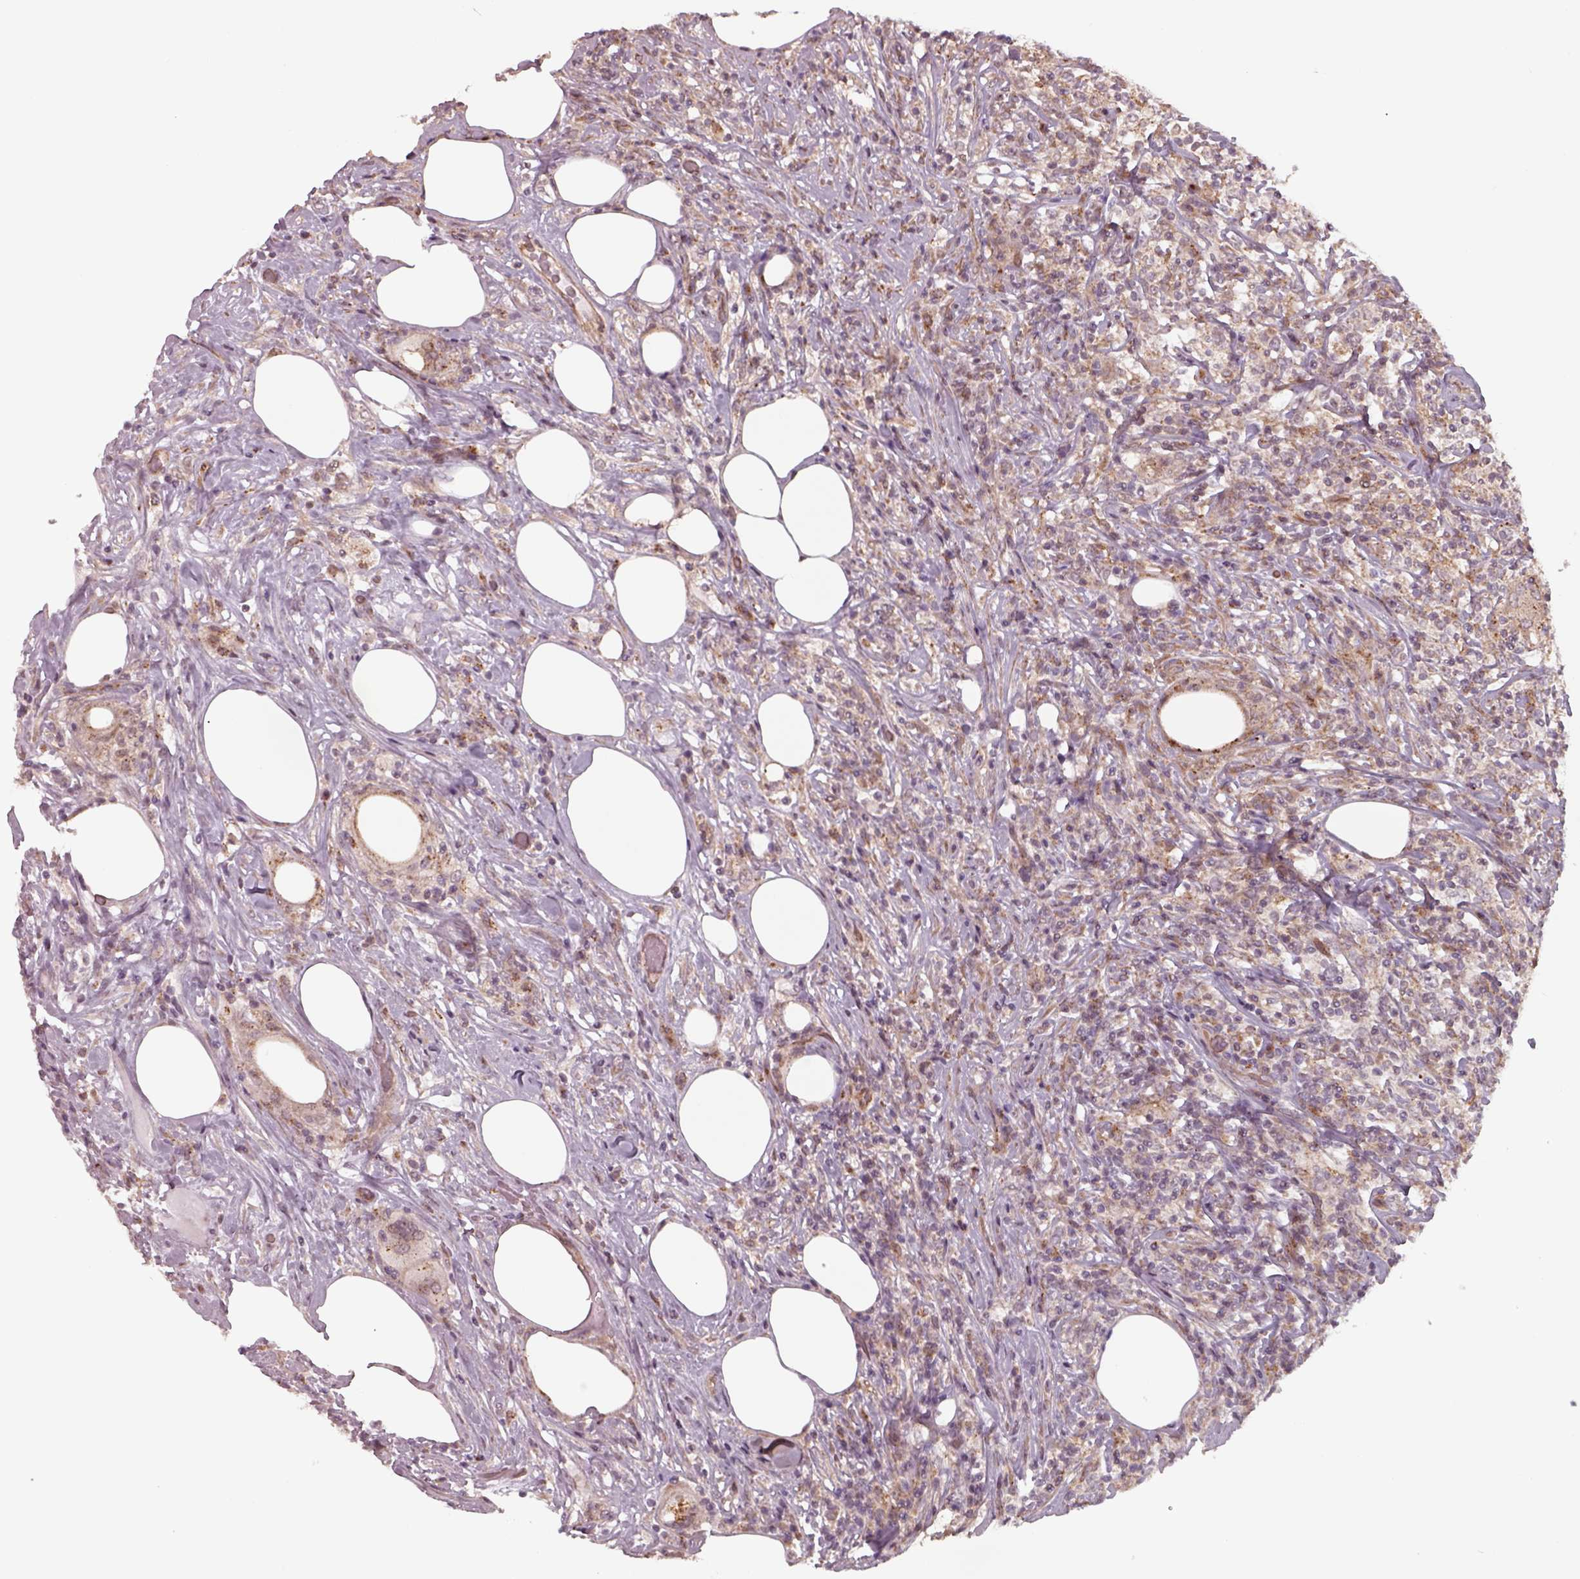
{"staining": {"intensity": "weak", "quantity": "<25%", "location": "cytoplasmic/membranous"}, "tissue": "lymphoma", "cell_type": "Tumor cells", "image_type": "cancer", "snomed": [{"axis": "morphology", "description": "Malignant lymphoma, non-Hodgkin's type, High grade"}, {"axis": "topography", "description": "Lymph node"}], "caption": "DAB immunohistochemical staining of malignant lymphoma, non-Hodgkin's type (high-grade) displays no significant positivity in tumor cells.", "gene": "CHMP3", "patient": {"sex": "female", "age": 84}}